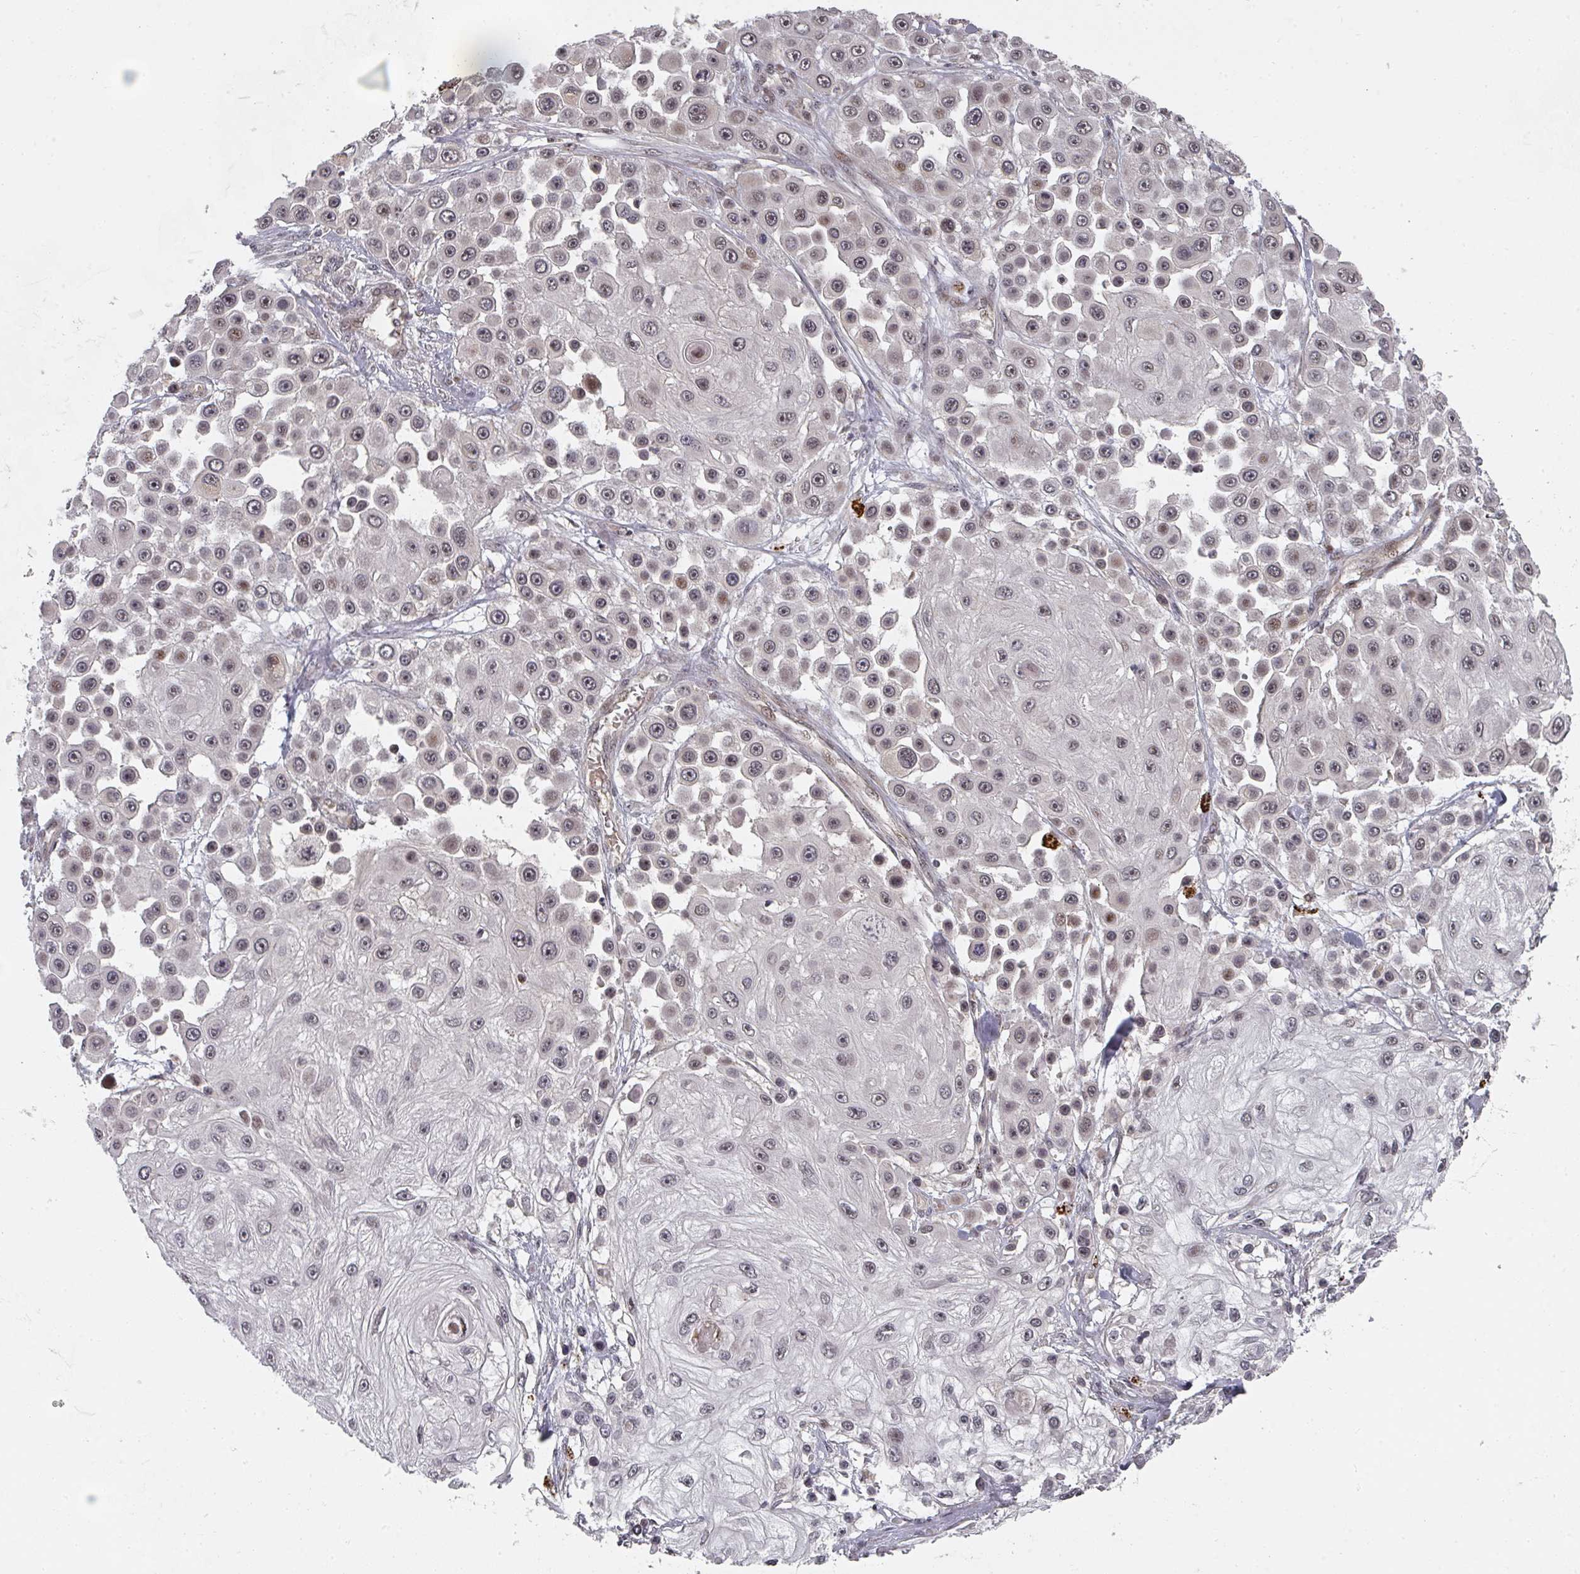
{"staining": {"intensity": "weak", "quantity": "25%-75%", "location": "nuclear"}, "tissue": "skin cancer", "cell_type": "Tumor cells", "image_type": "cancer", "snomed": [{"axis": "morphology", "description": "Squamous cell carcinoma, NOS"}, {"axis": "topography", "description": "Skin"}], "caption": "Protein expression by immunohistochemistry exhibits weak nuclear expression in approximately 25%-75% of tumor cells in skin cancer.", "gene": "KIF1C", "patient": {"sex": "male", "age": 67}}